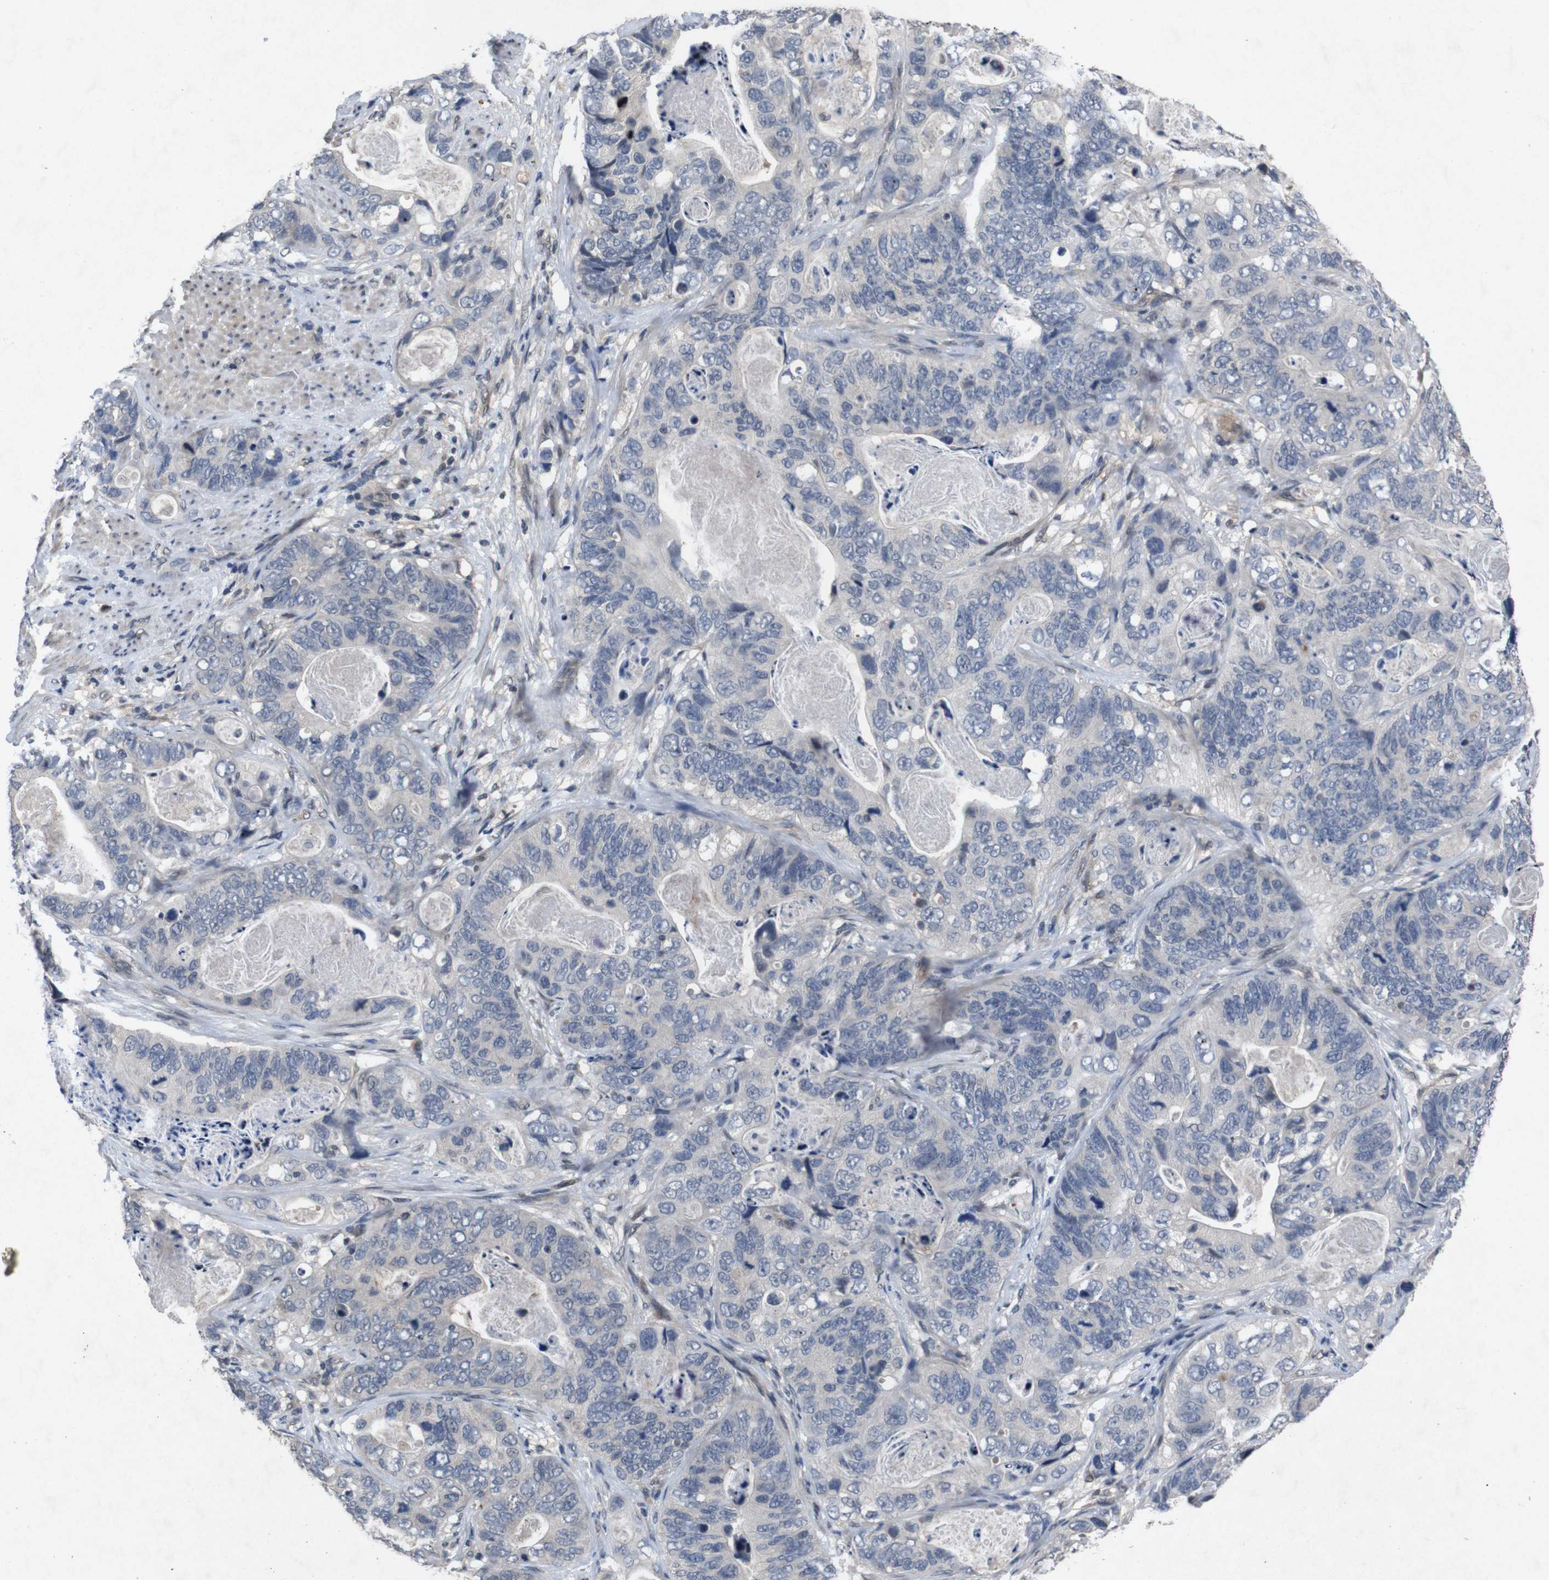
{"staining": {"intensity": "negative", "quantity": "none", "location": "none"}, "tissue": "stomach cancer", "cell_type": "Tumor cells", "image_type": "cancer", "snomed": [{"axis": "morphology", "description": "Adenocarcinoma, NOS"}, {"axis": "topography", "description": "Stomach"}], "caption": "An IHC histopathology image of stomach cancer is shown. There is no staining in tumor cells of stomach cancer.", "gene": "AKT3", "patient": {"sex": "female", "age": 89}}